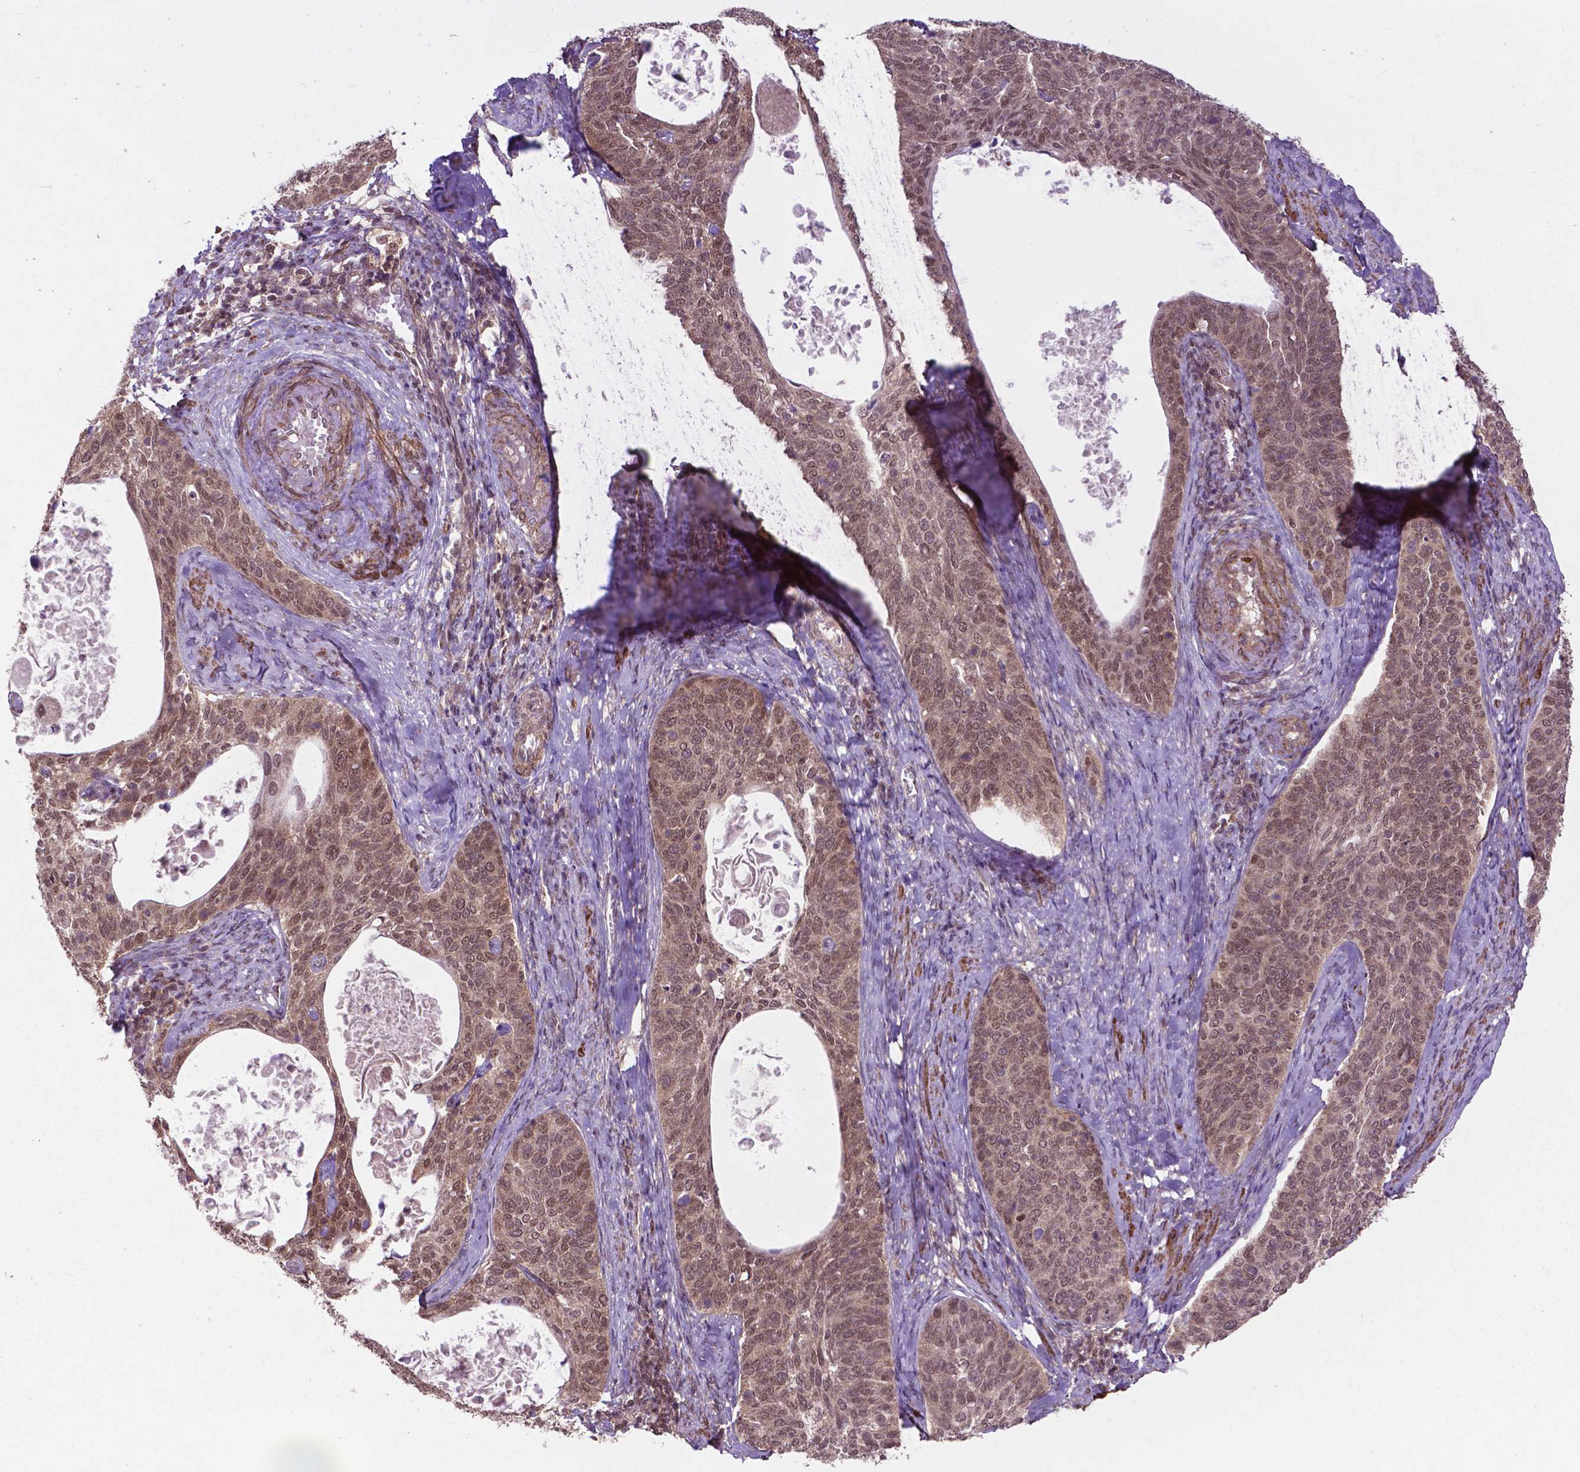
{"staining": {"intensity": "moderate", "quantity": ">75%", "location": "cytoplasmic/membranous,nuclear"}, "tissue": "cervical cancer", "cell_type": "Tumor cells", "image_type": "cancer", "snomed": [{"axis": "morphology", "description": "Squamous cell carcinoma, NOS"}, {"axis": "topography", "description": "Cervix"}], "caption": "Immunohistochemical staining of cervical cancer reveals medium levels of moderate cytoplasmic/membranous and nuclear protein positivity in about >75% of tumor cells.", "gene": "OTUB1", "patient": {"sex": "female", "age": 69}}